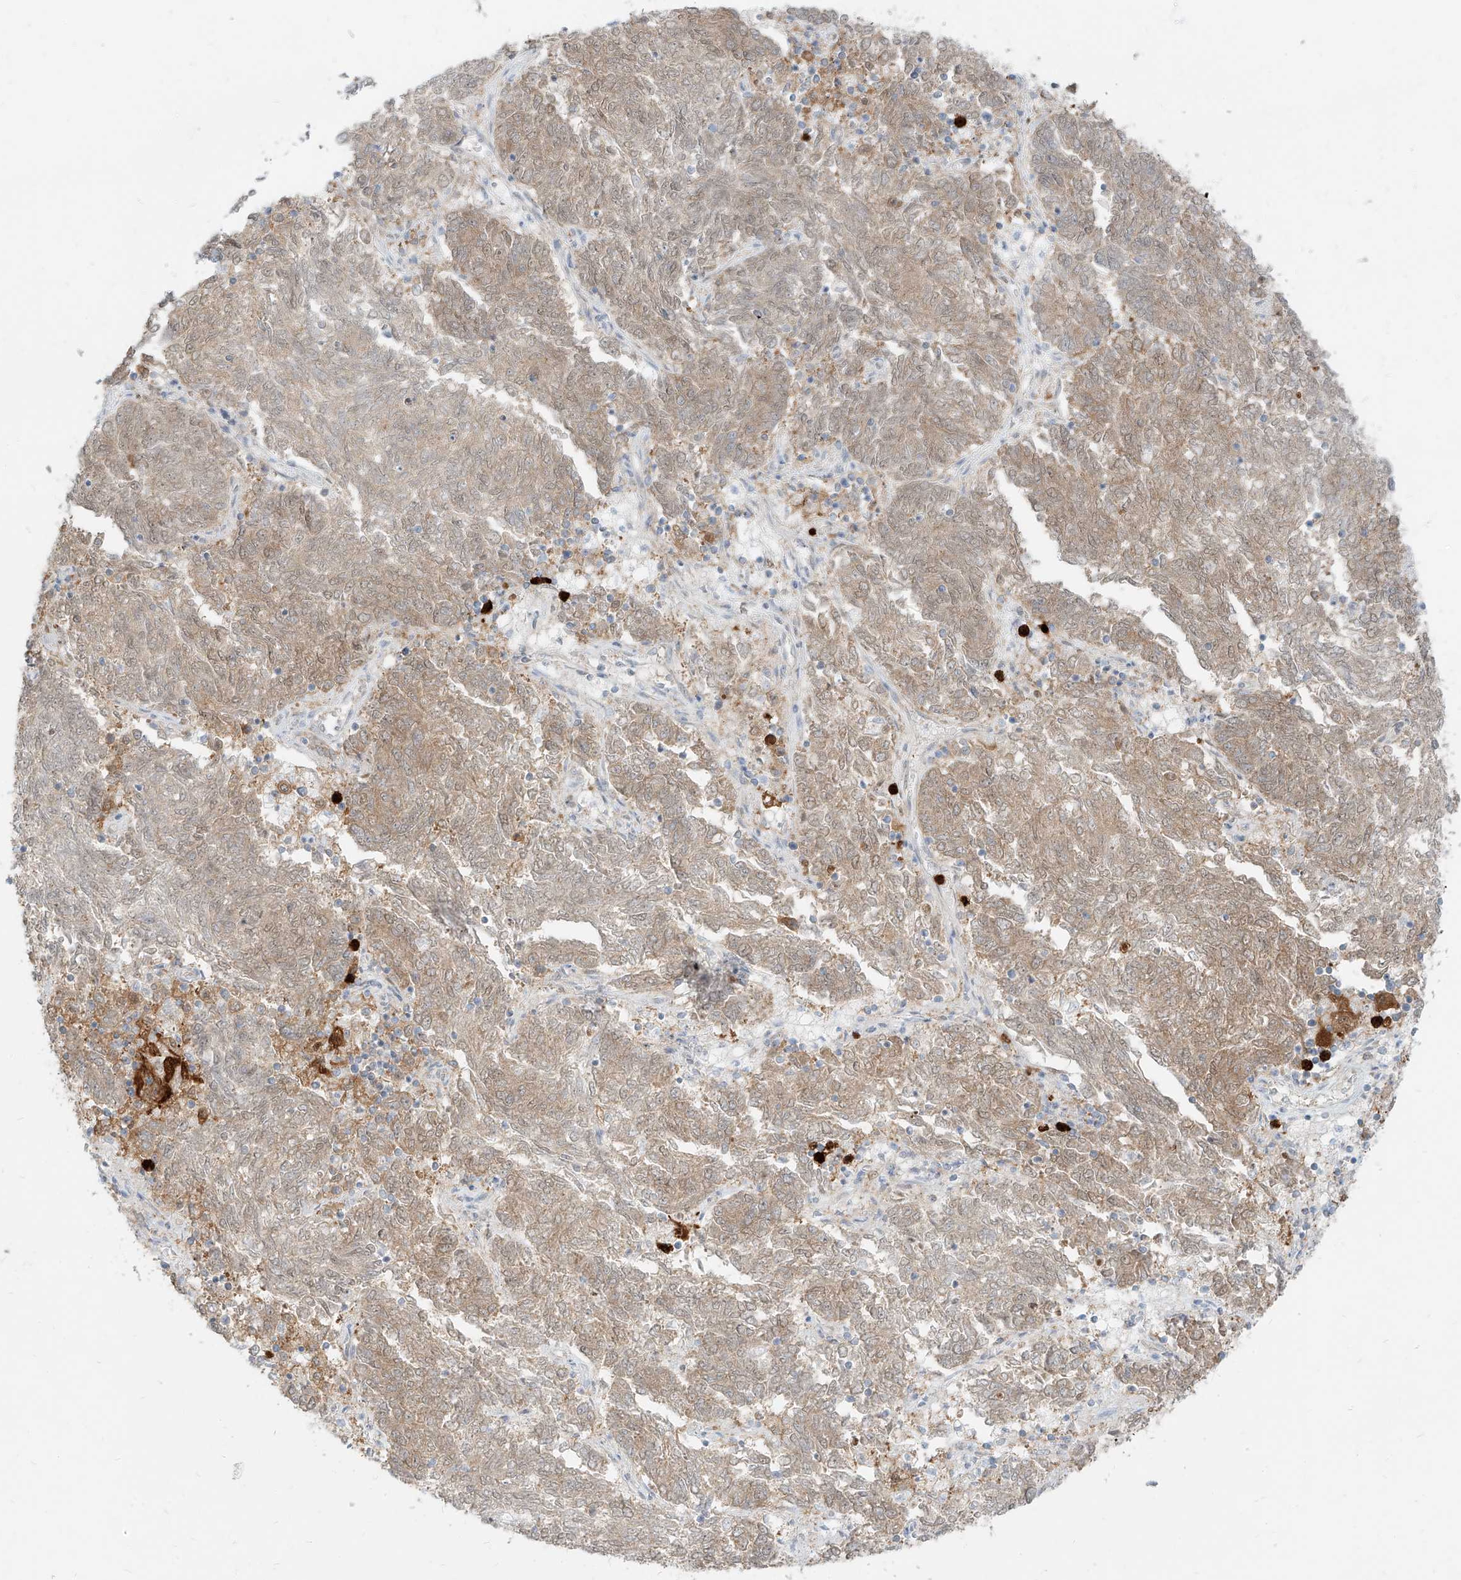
{"staining": {"intensity": "weak", "quantity": ">75%", "location": "cytoplasmic/membranous"}, "tissue": "endometrial cancer", "cell_type": "Tumor cells", "image_type": "cancer", "snomed": [{"axis": "morphology", "description": "Adenocarcinoma, NOS"}, {"axis": "topography", "description": "Endometrium"}], "caption": "Immunohistochemical staining of human endometrial cancer (adenocarcinoma) exhibits weak cytoplasmic/membranous protein staining in approximately >75% of tumor cells. (DAB (3,3'-diaminobenzidine) = brown stain, brightfield microscopy at high magnification).", "gene": "PGD", "patient": {"sex": "female", "age": 80}}